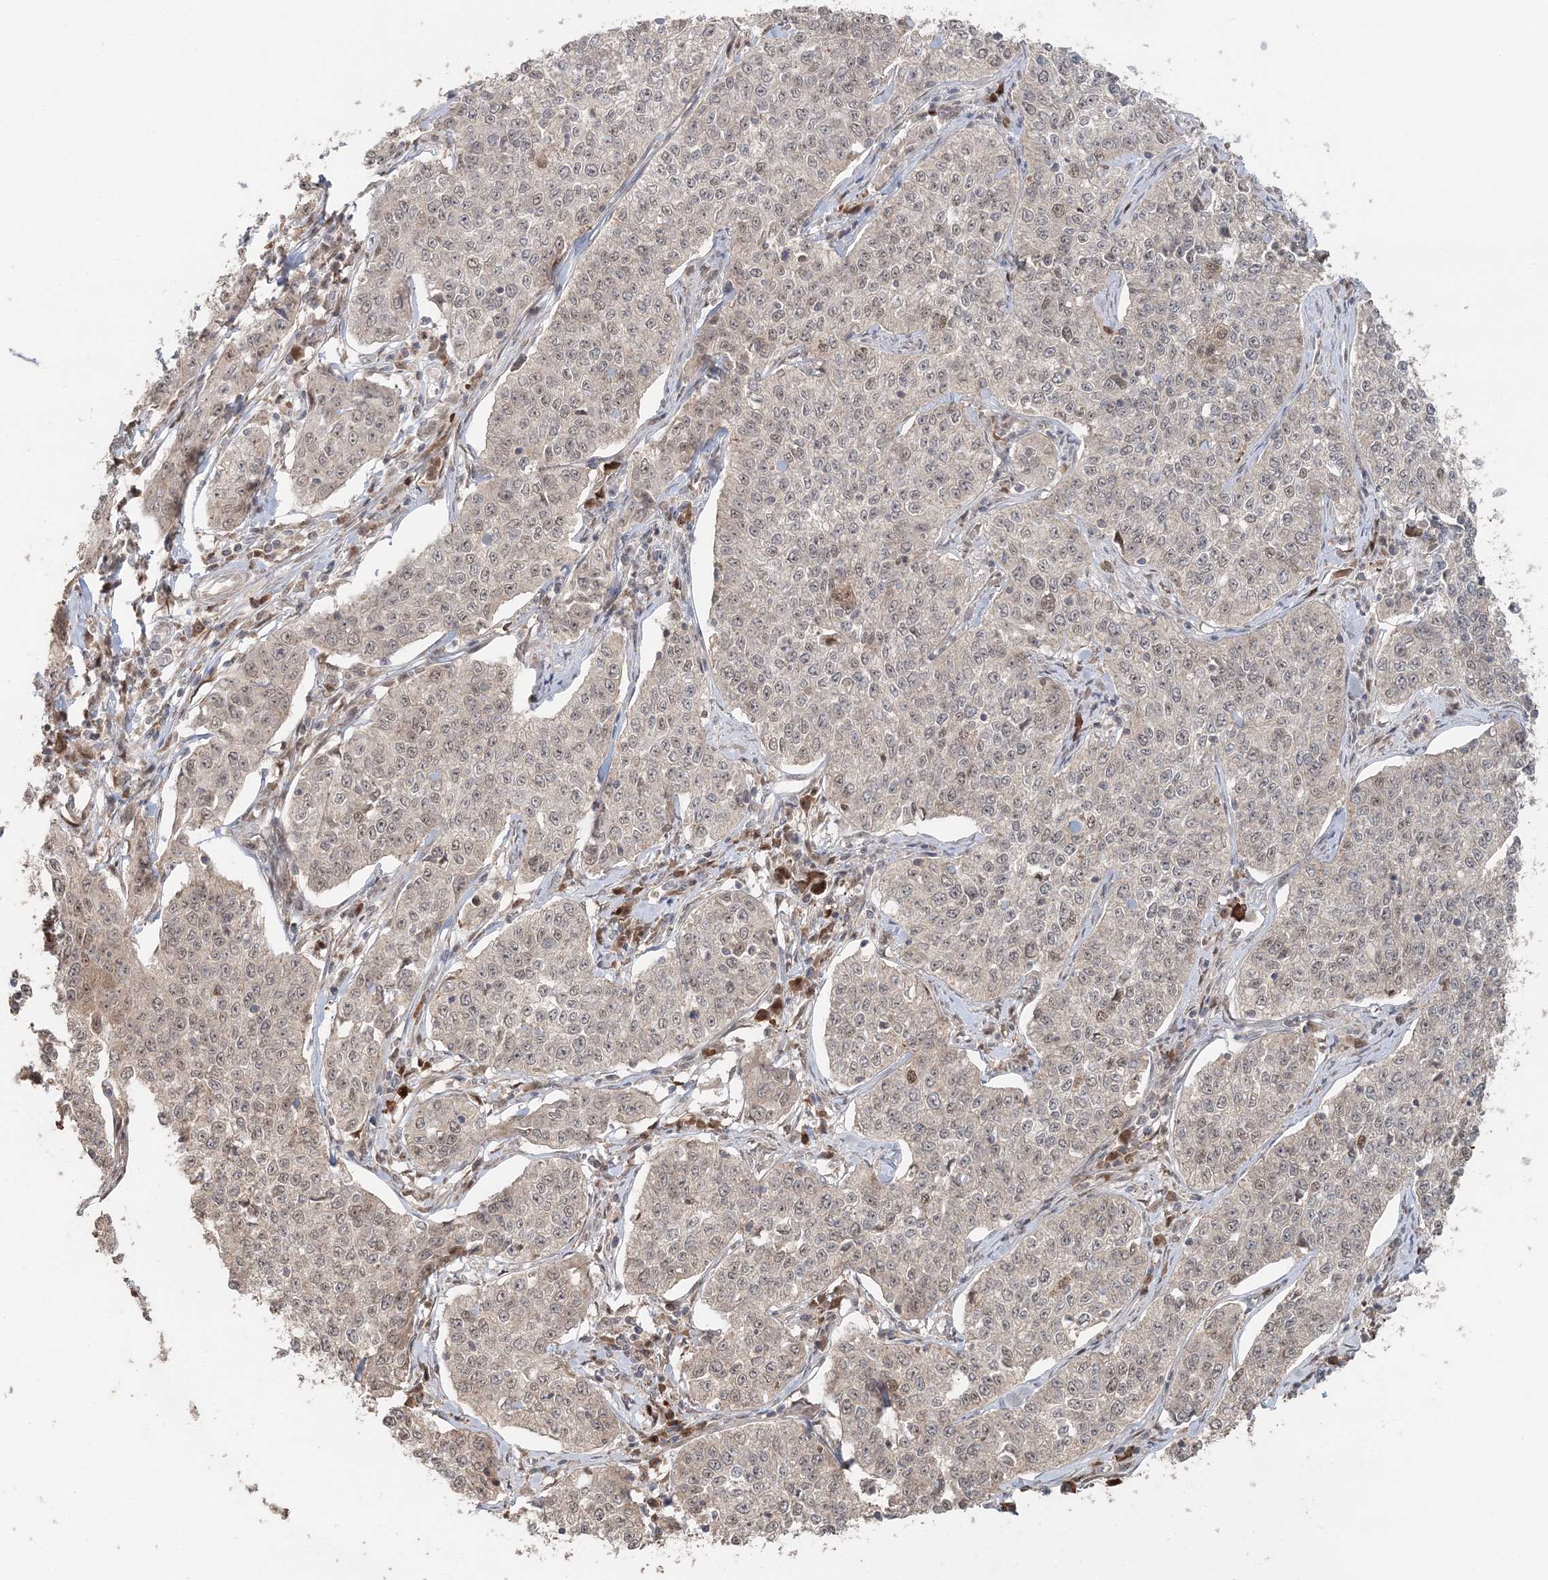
{"staining": {"intensity": "moderate", "quantity": "<25%", "location": "nuclear"}, "tissue": "cervical cancer", "cell_type": "Tumor cells", "image_type": "cancer", "snomed": [{"axis": "morphology", "description": "Squamous cell carcinoma, NOS"}, {"axis": "topography", "description": "Cervix"}], "caption": "There is low levels of moderate nuclear staining in tumor cells of cervical squamous cell carcinoma, as demonstrated by immunohistochemical staining (brown color).", "gene": "SLU7", "patient": {"sex": "female", "age": 35}}